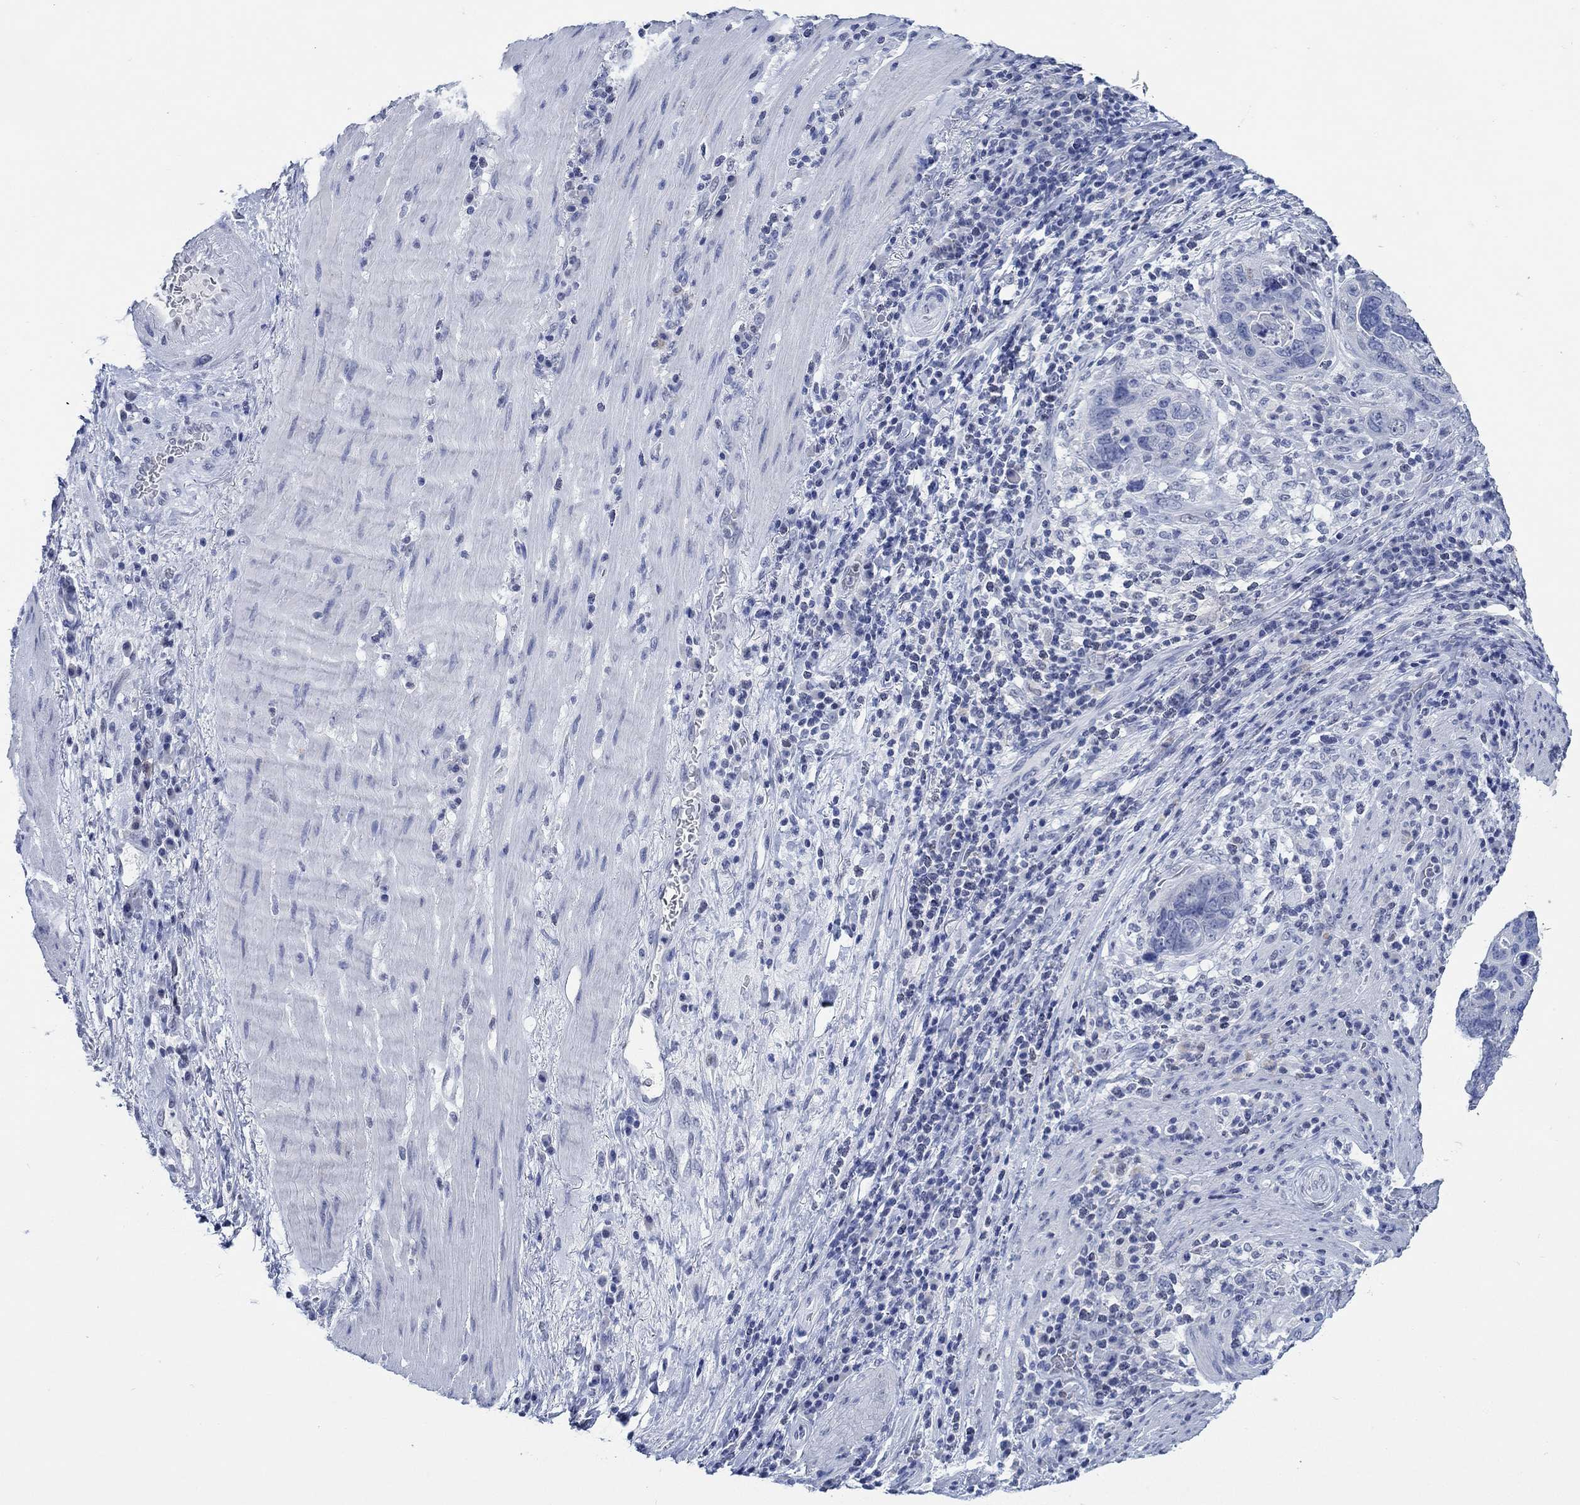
{"staining": {"intensity": "negative", "quantity": "none", "location": "none"}, "tissue": "stomach cancer", "cell_type": "Tumor cells", "image_type": "cancer", "snomed": [{"axis": "morphology", "description": "Adenocarcinoma, NOS"}, {"axis": "topography", "description": "Stomach"}], "caption": "Immunohistochemistry (IHC) of human stomach cancer (adenocarcinoma) exhibits no positivity in tumor cells.", "gene": "PPP1R17", "patient": {"sex": "male", "age": 54}}